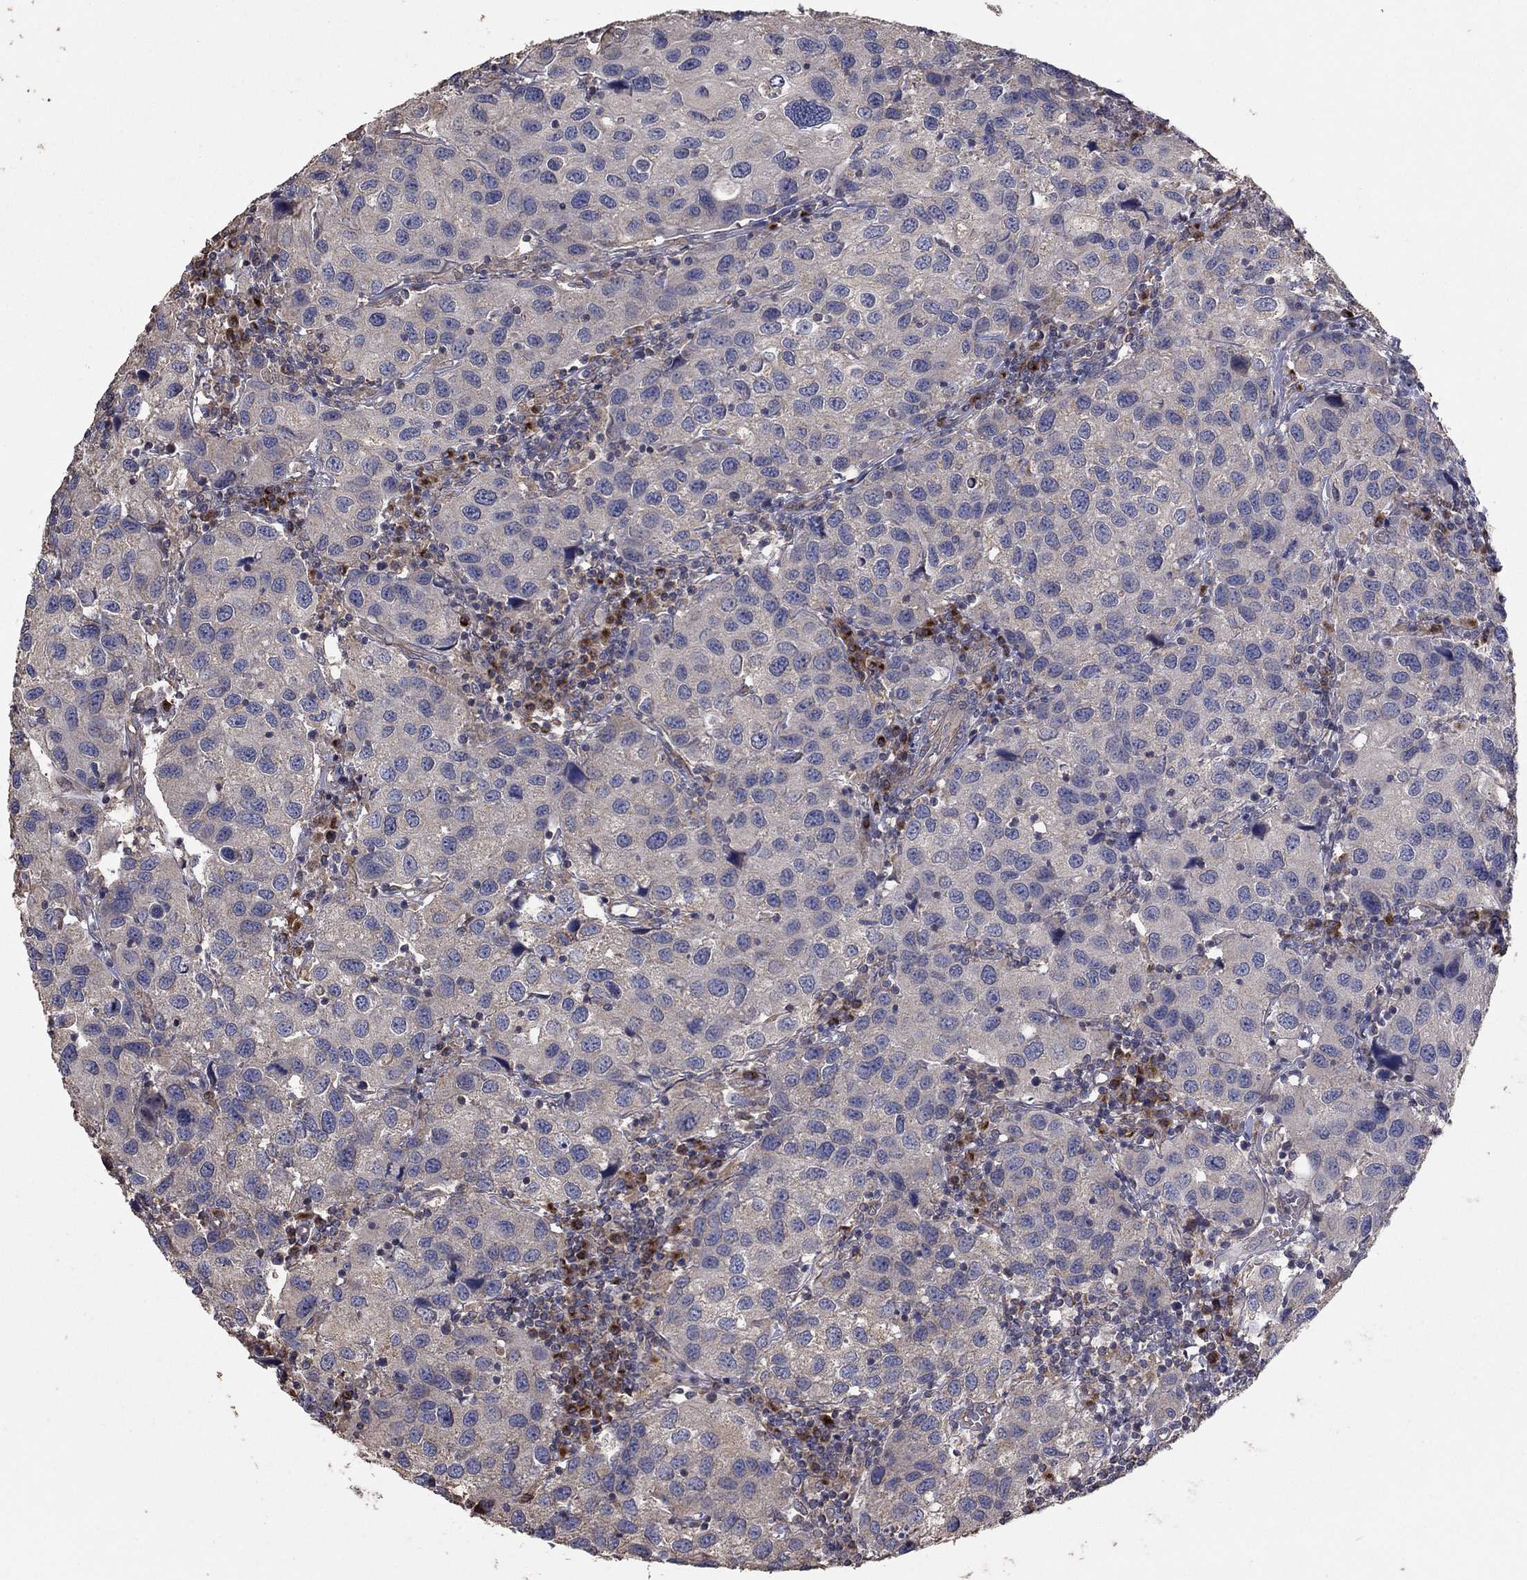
{"staining": {"intensity": "negative", "quantity": "none", "location": "none"}, "tissue": "urothelial cancer", "cell_type": "Tumor cells", "image_type": "cancer", "snomed": [{"axis": "morphology", "description": "Urothelial carcinoma, High grade"}, {"axis": "topography", "description": "Urinary bladder"}], "caption": "Urothelial carcinoma (high-grade) stained for a protein using immunohistochemistry reveals no expression tumor cells.", "gene": "FLT4", "patient": {"sex": "male", "age": 79}}